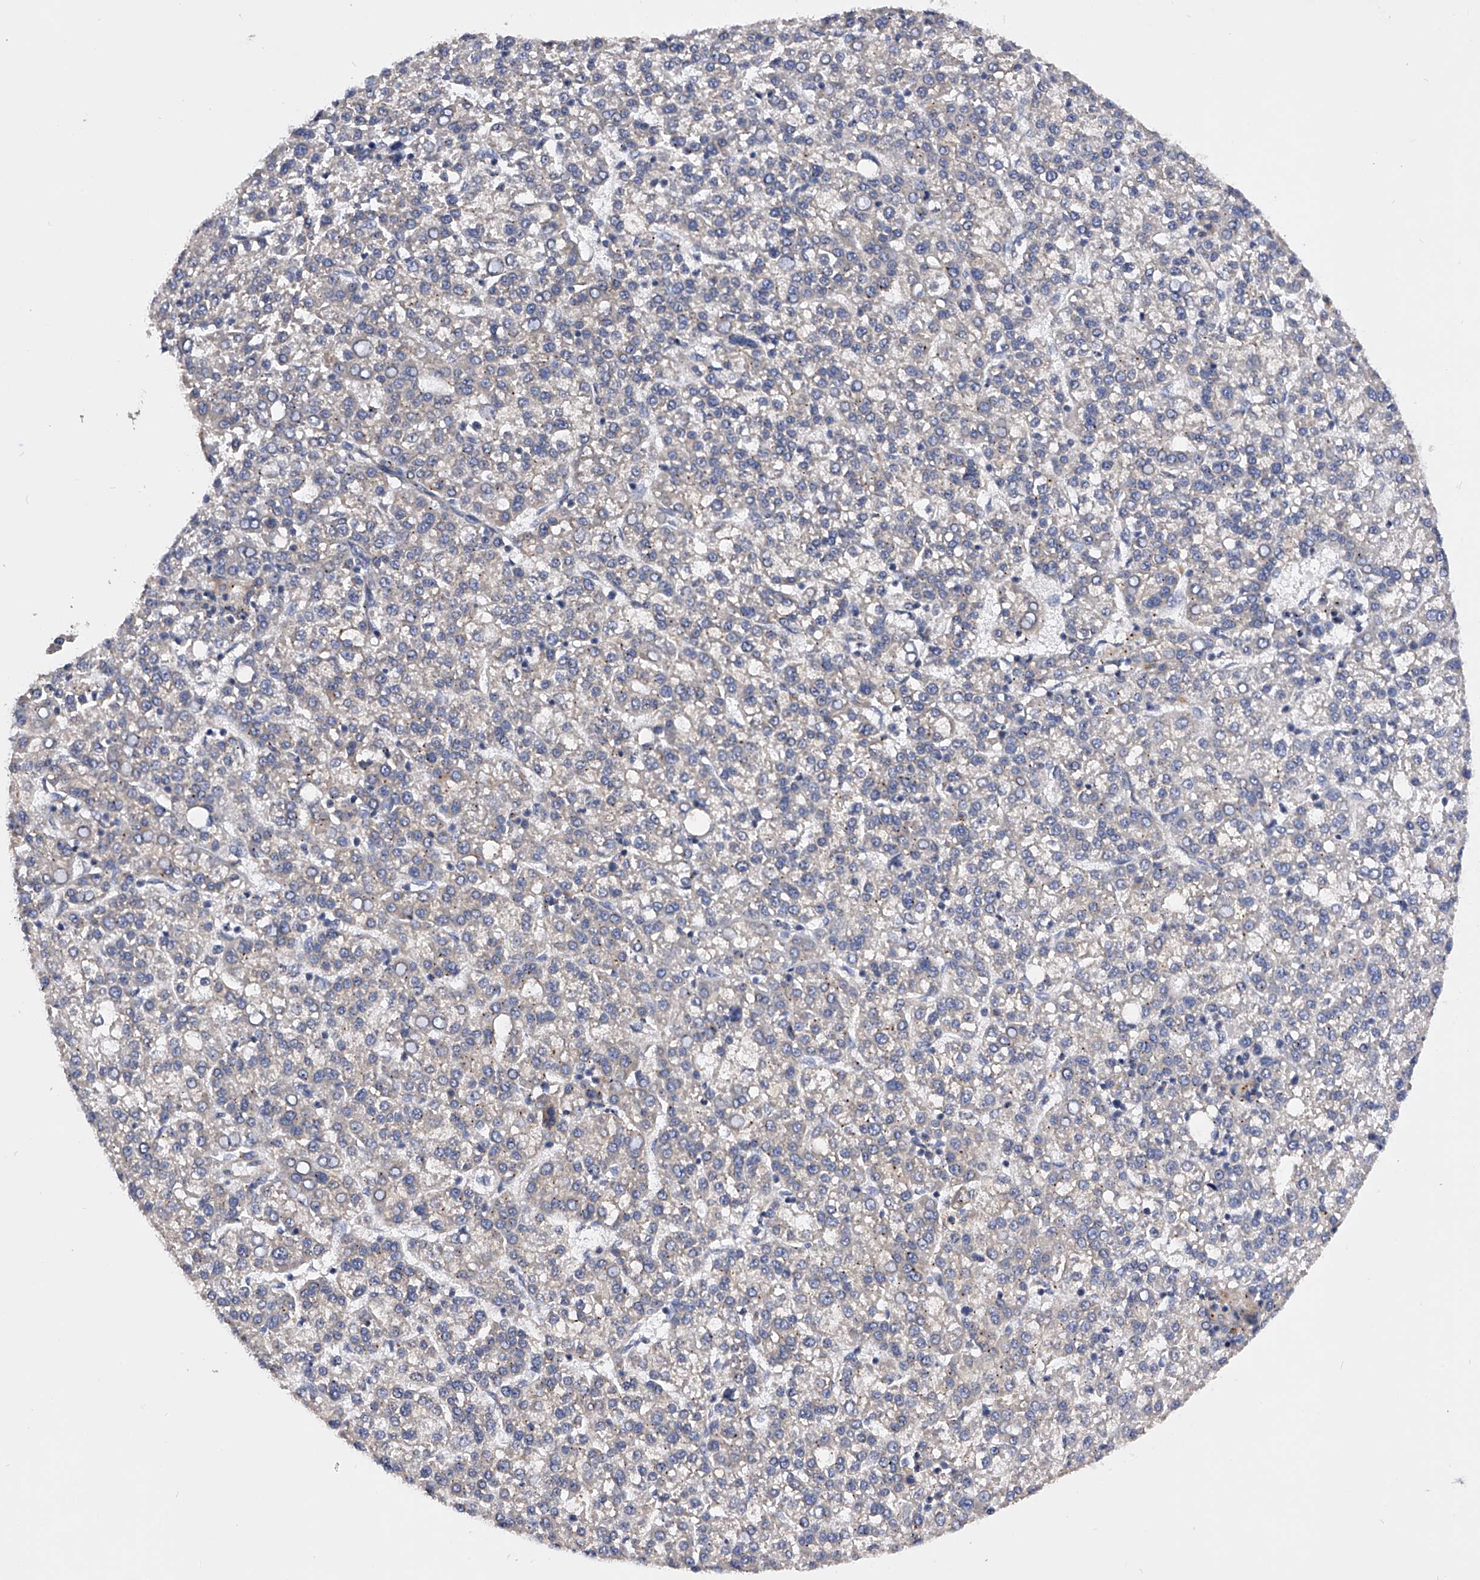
{"staining": {"intensity": "negative", "quantity": "none", "location": "none"}, "tissue": "liver cancer", "cell_type": "Tumor cells", "image_type": "cancer", "snomed": [{"axis": "morphology", "description": "Carcinoma, Hepatocellular, NOS"}, {"axis": "topography", "description": "Liver"}], "caption": "Immunohistochemical staining of liver hepatocellular carcinoma displays no significant staining in tumor cells.", "gene": "ARL4C", "patient": {"sex": "female", "age": 58}}